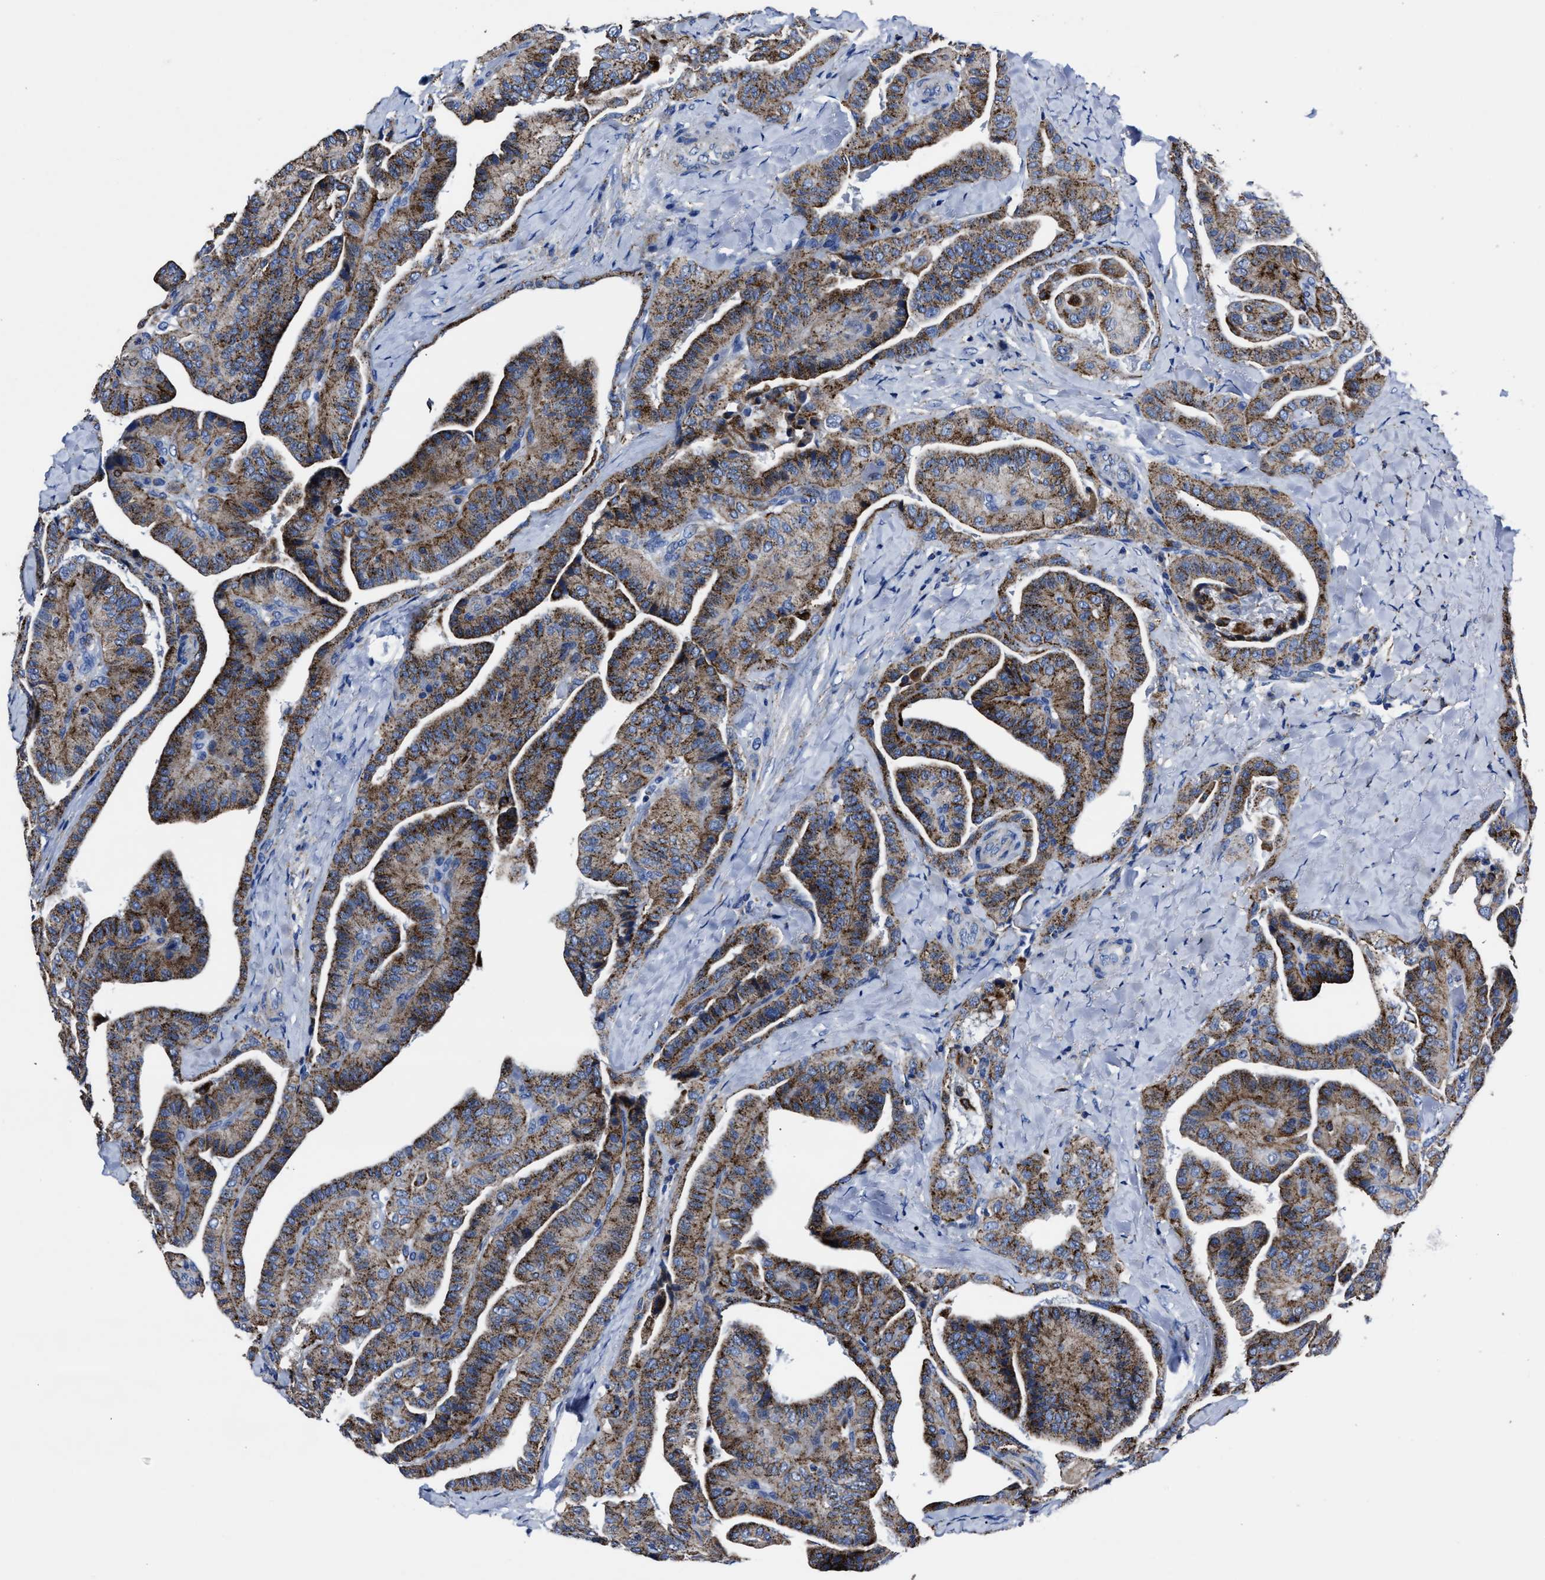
{"staining": {"intensity": "strong", "quantity": "25%-75%", "location": "cytoplasmic/membranous"}, "tissue": "thyroid cancer", "cell_type": "Tumor cells", "image_type": "cancer", "snomed": [{"axis": "morphology", "description": "Papillary adenocarcinoma, NOS"}, {"axis": "topography", "description": "Thyroid gland"}], "caption": "IHC staining of thyroid cancer (papillary adenocarcinoma), which displays high levels of strong cytoplasmic/membranous staining in approximately 25%-75% of tumor cells indicating strong cytoplasmic/membranous protein positivity. The staining was performed using DAB (3,3'-diaminobenzidine) (brown) for protein detection and nuclei were counterstained in hematoxylin (blue).", "gene": "LAMTOR4", "patient": {"sex": "male", "age": 77}}